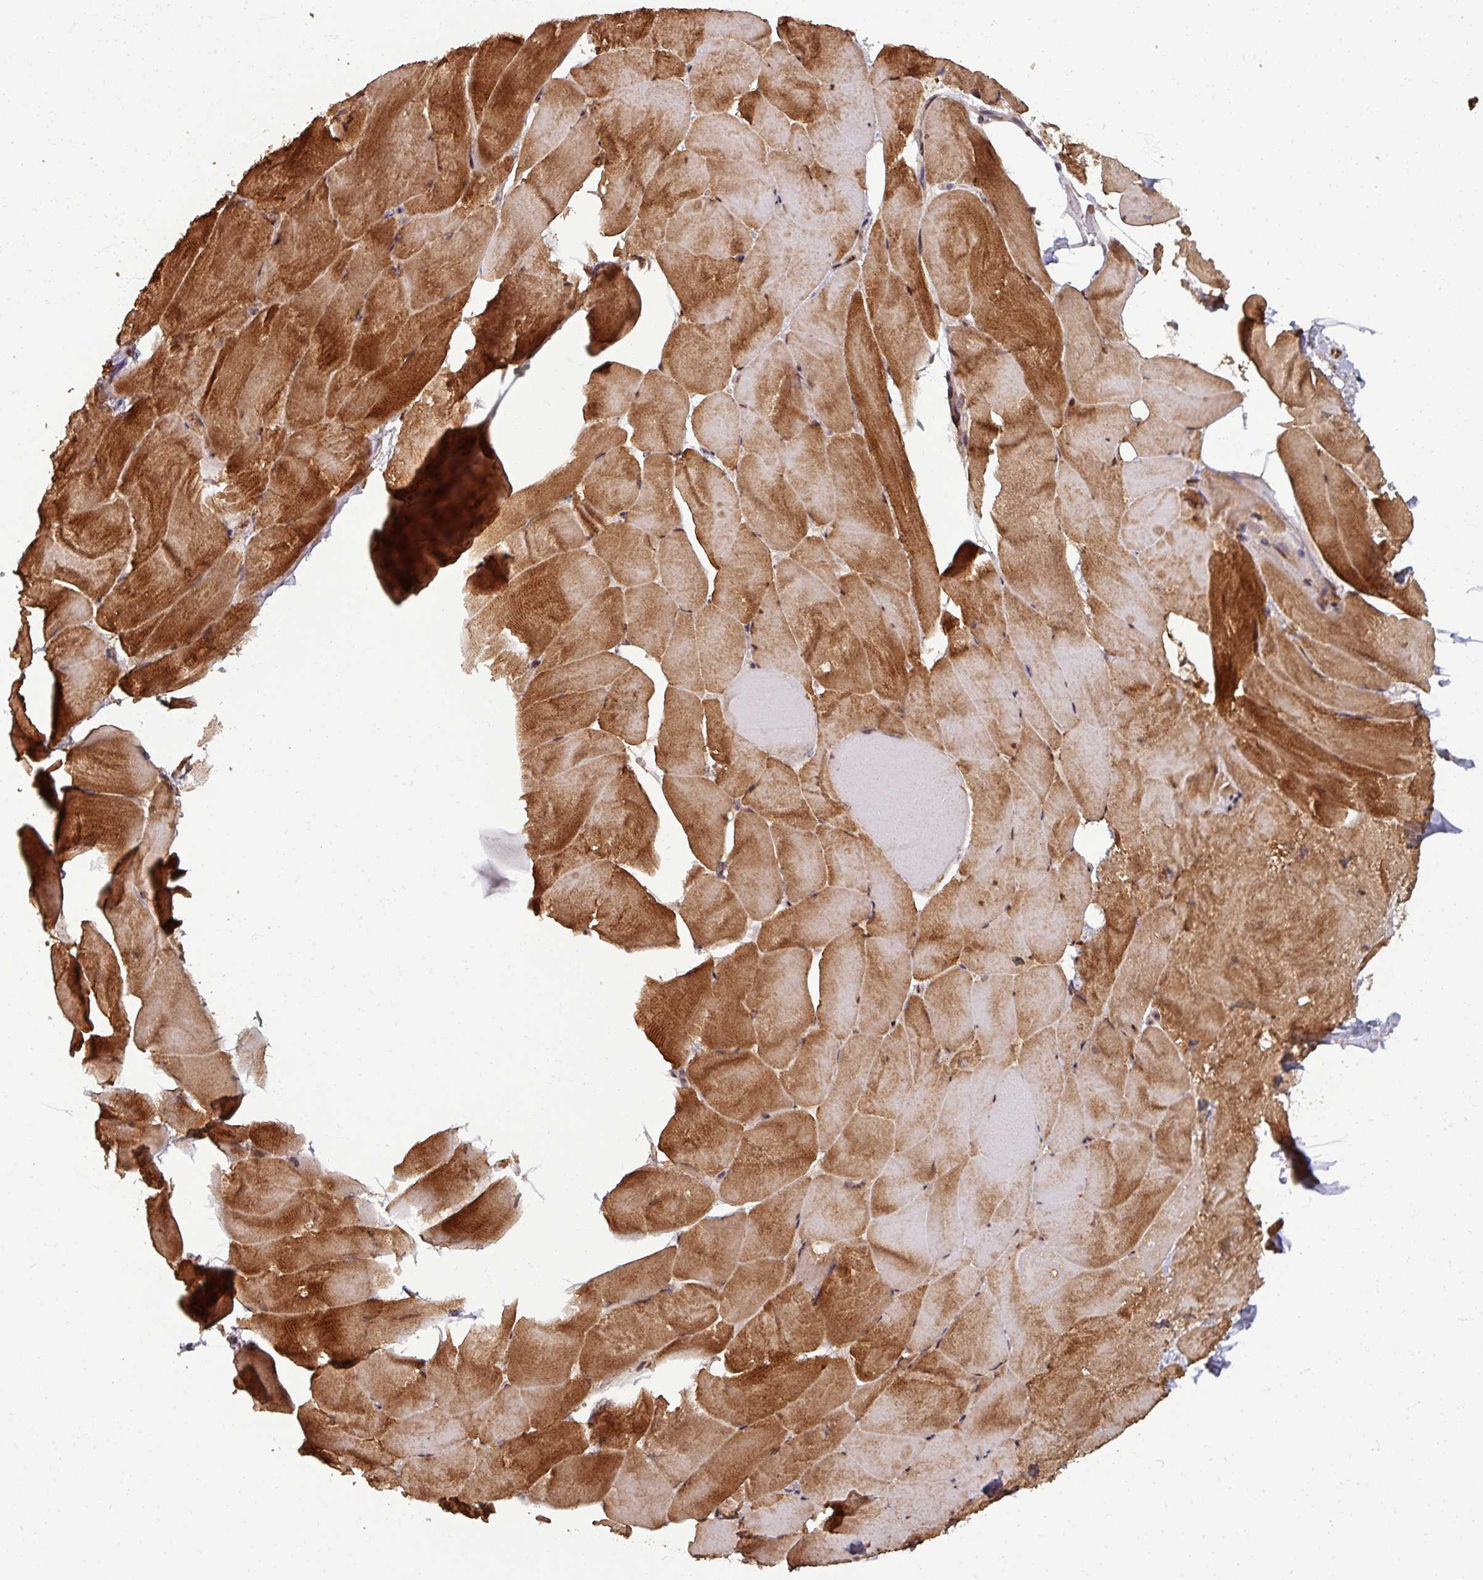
{"staining": {"intensity": "moderate", "quantity": "25%-75%", "location": "cytoplasmic/membranous,nuclear"}, "tissue": "skeletal muscle", "cell_type": "Myocytes", "image_type": "normal", "snomed": [{"axis": "morphology", "description": "Normal tissue, NOS"}, {"axis": "topography", "description": "Skeletal muscle"}], "caption": "This micrograph exhibits immunohistochemistry staining of unremarkable skeletal muscle, with medium moderate cytoplasmic/membranous,nuclear expression in approximately 25%-75% of myocytes.", "gene": "SWI5", "patient": {"sex": "female", "age": 64}}